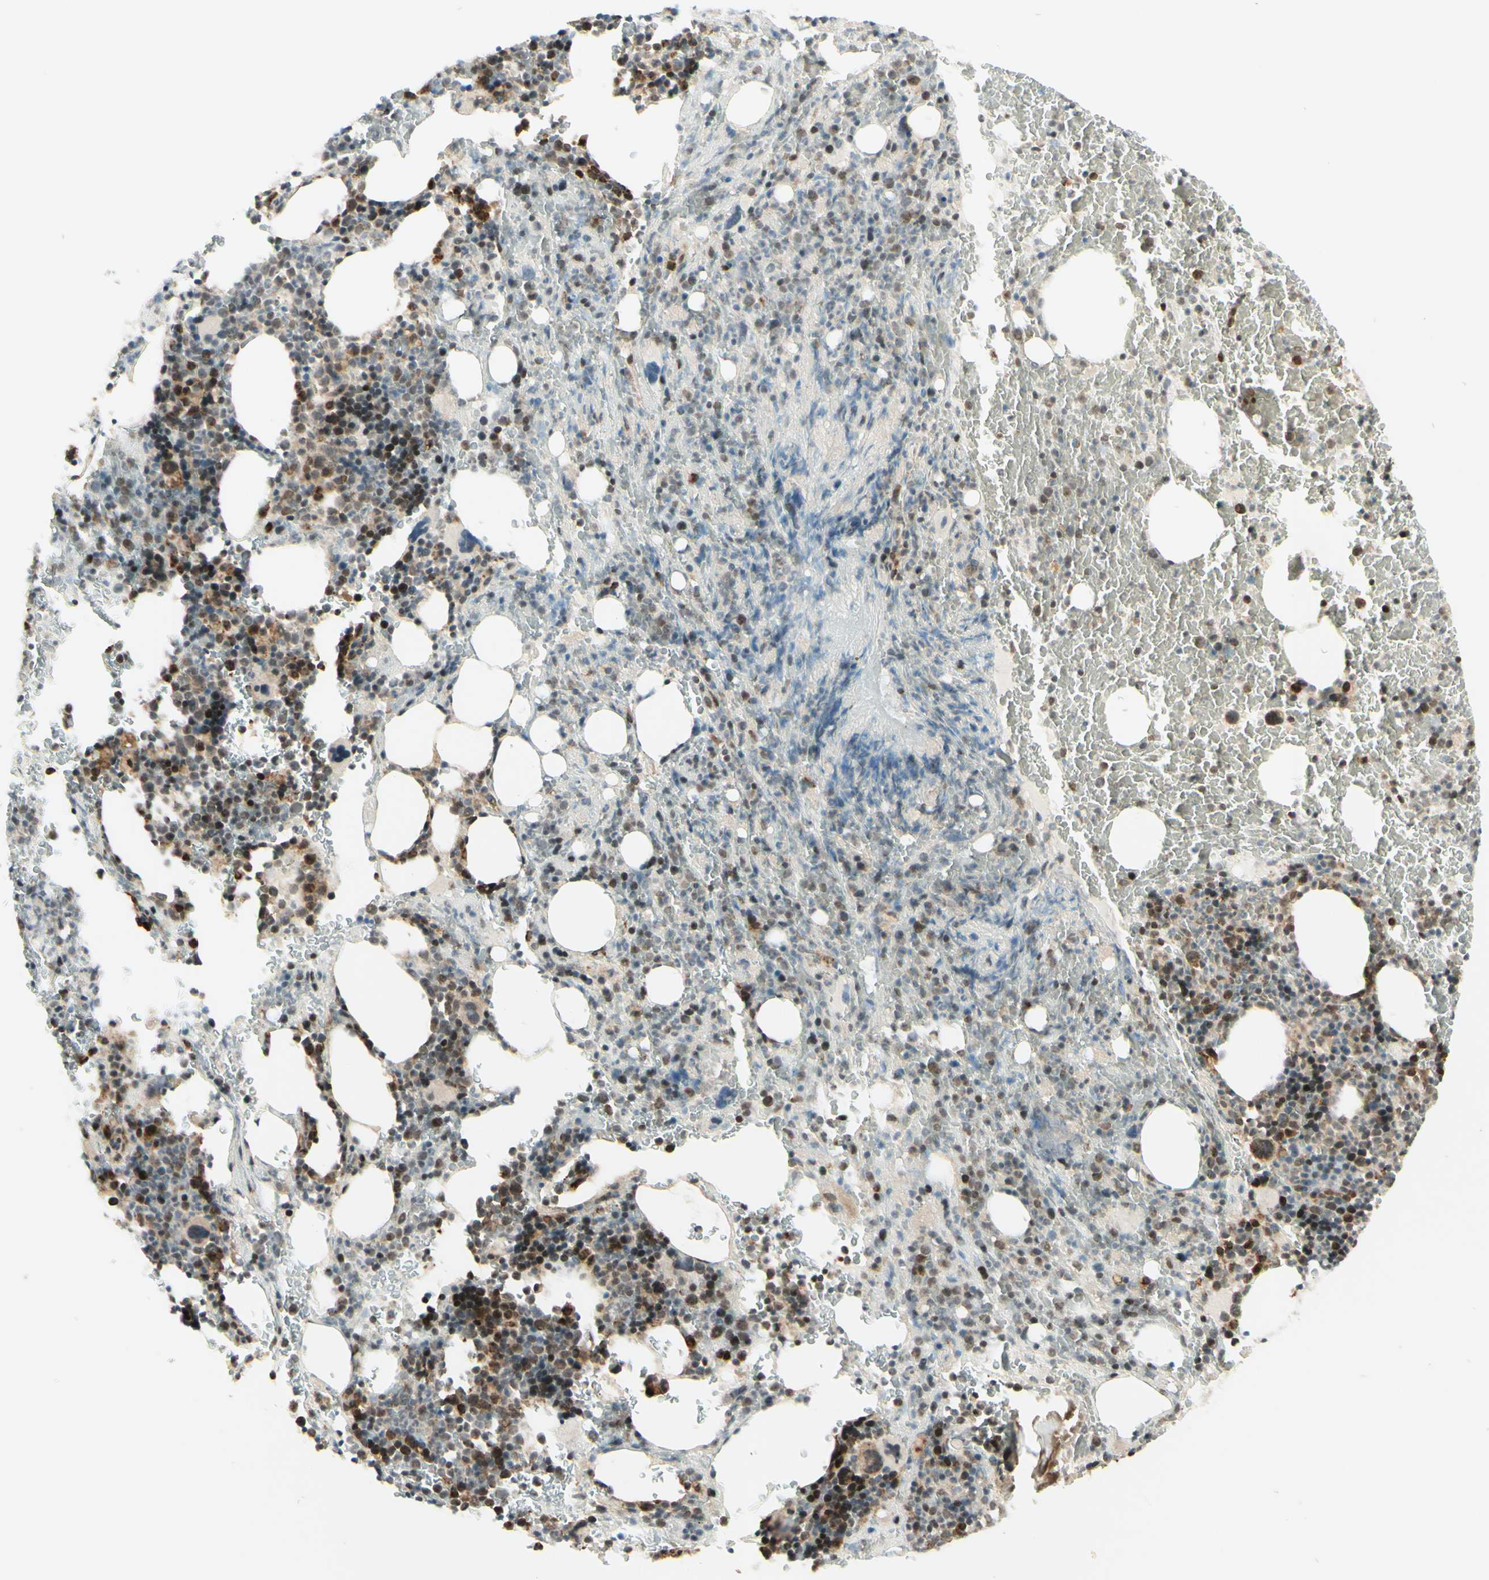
{"staining": {"intensity": "moderate", "quantity": "25%-75%", "location": "cytoplasmic/membranous,nuclear"}, "tissue": "bone marrow", "cell_type": "Hematopoietic cells", "image_type": "normal", "snomed": [{"axis": "morphology", "description": "Normal tissue, NOS"}, {"axis": "morphology", "description": "Inflammation, NOS"}, {"axis": "topography", "description": "Bone marrow"}], "caption": "Human bone marrow stained for a protein (brown) shows moderate cytoplasmic/membranous,nuclear positive staining in approximately 25%-75% of hematopoietic cells.", "gene": "DHRS3", "patient": {"sex": "male", "age": 72}}